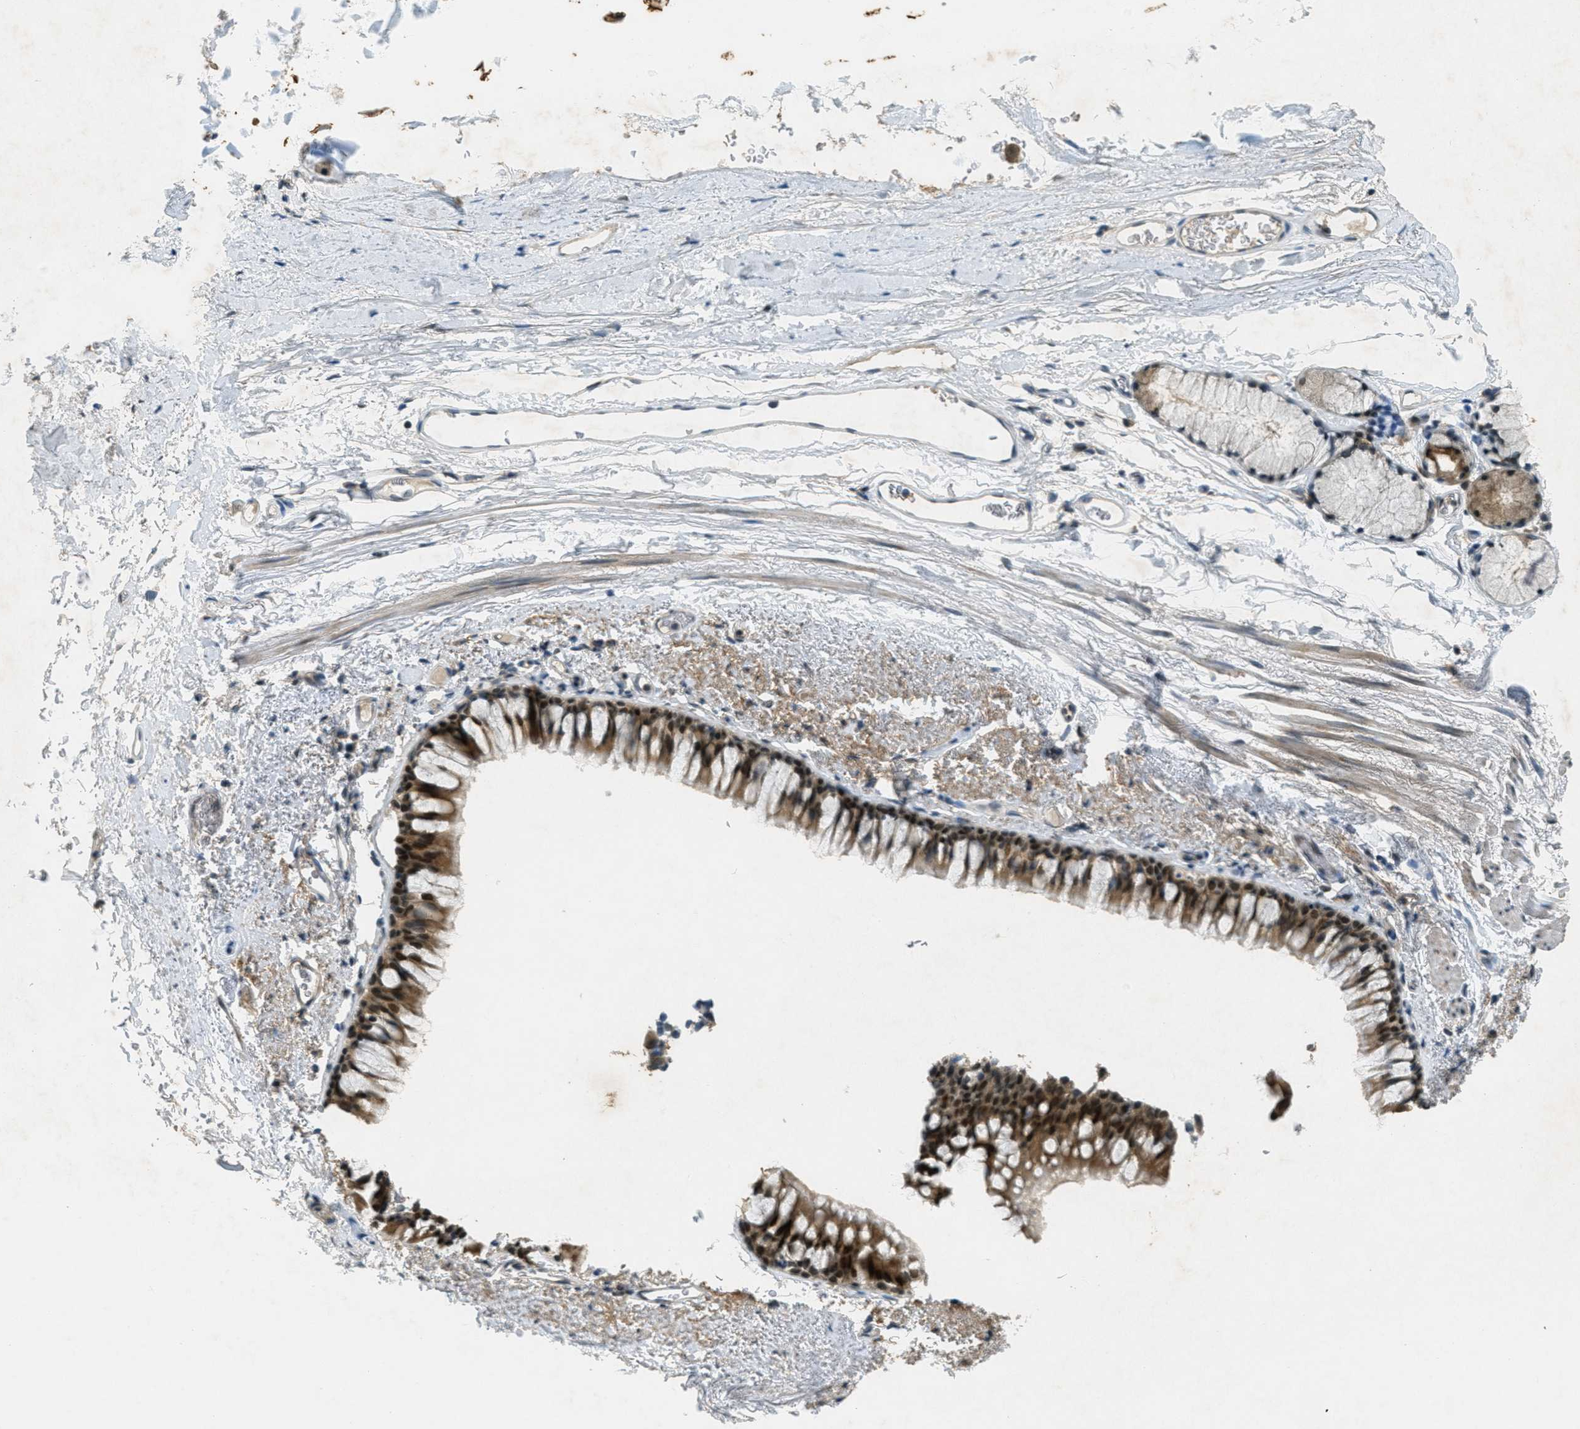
{"staining": {"intensity": "moderate", "quantity": ">75%", "location": "cytoplasmic/membranous,nuclear"}, "tissue": "bronchus", "cell_type": "Respiratory epithelial cells", "image_type": "normal", "snomed": [{"axis": "morphology", "description": "Normal tissue, NOS"}, {"axis": "topography", "description": "Bronchus"}], "caption": "Immunohistochemical staining of unremarkable bronchus reveals medium levels of moderate cytoplasmic/membranous,nuclear staining in approximately >75% of respiratory epithelial cells.", "gene": "TCF20", "patient": {"sex": "female", "age": 73}}